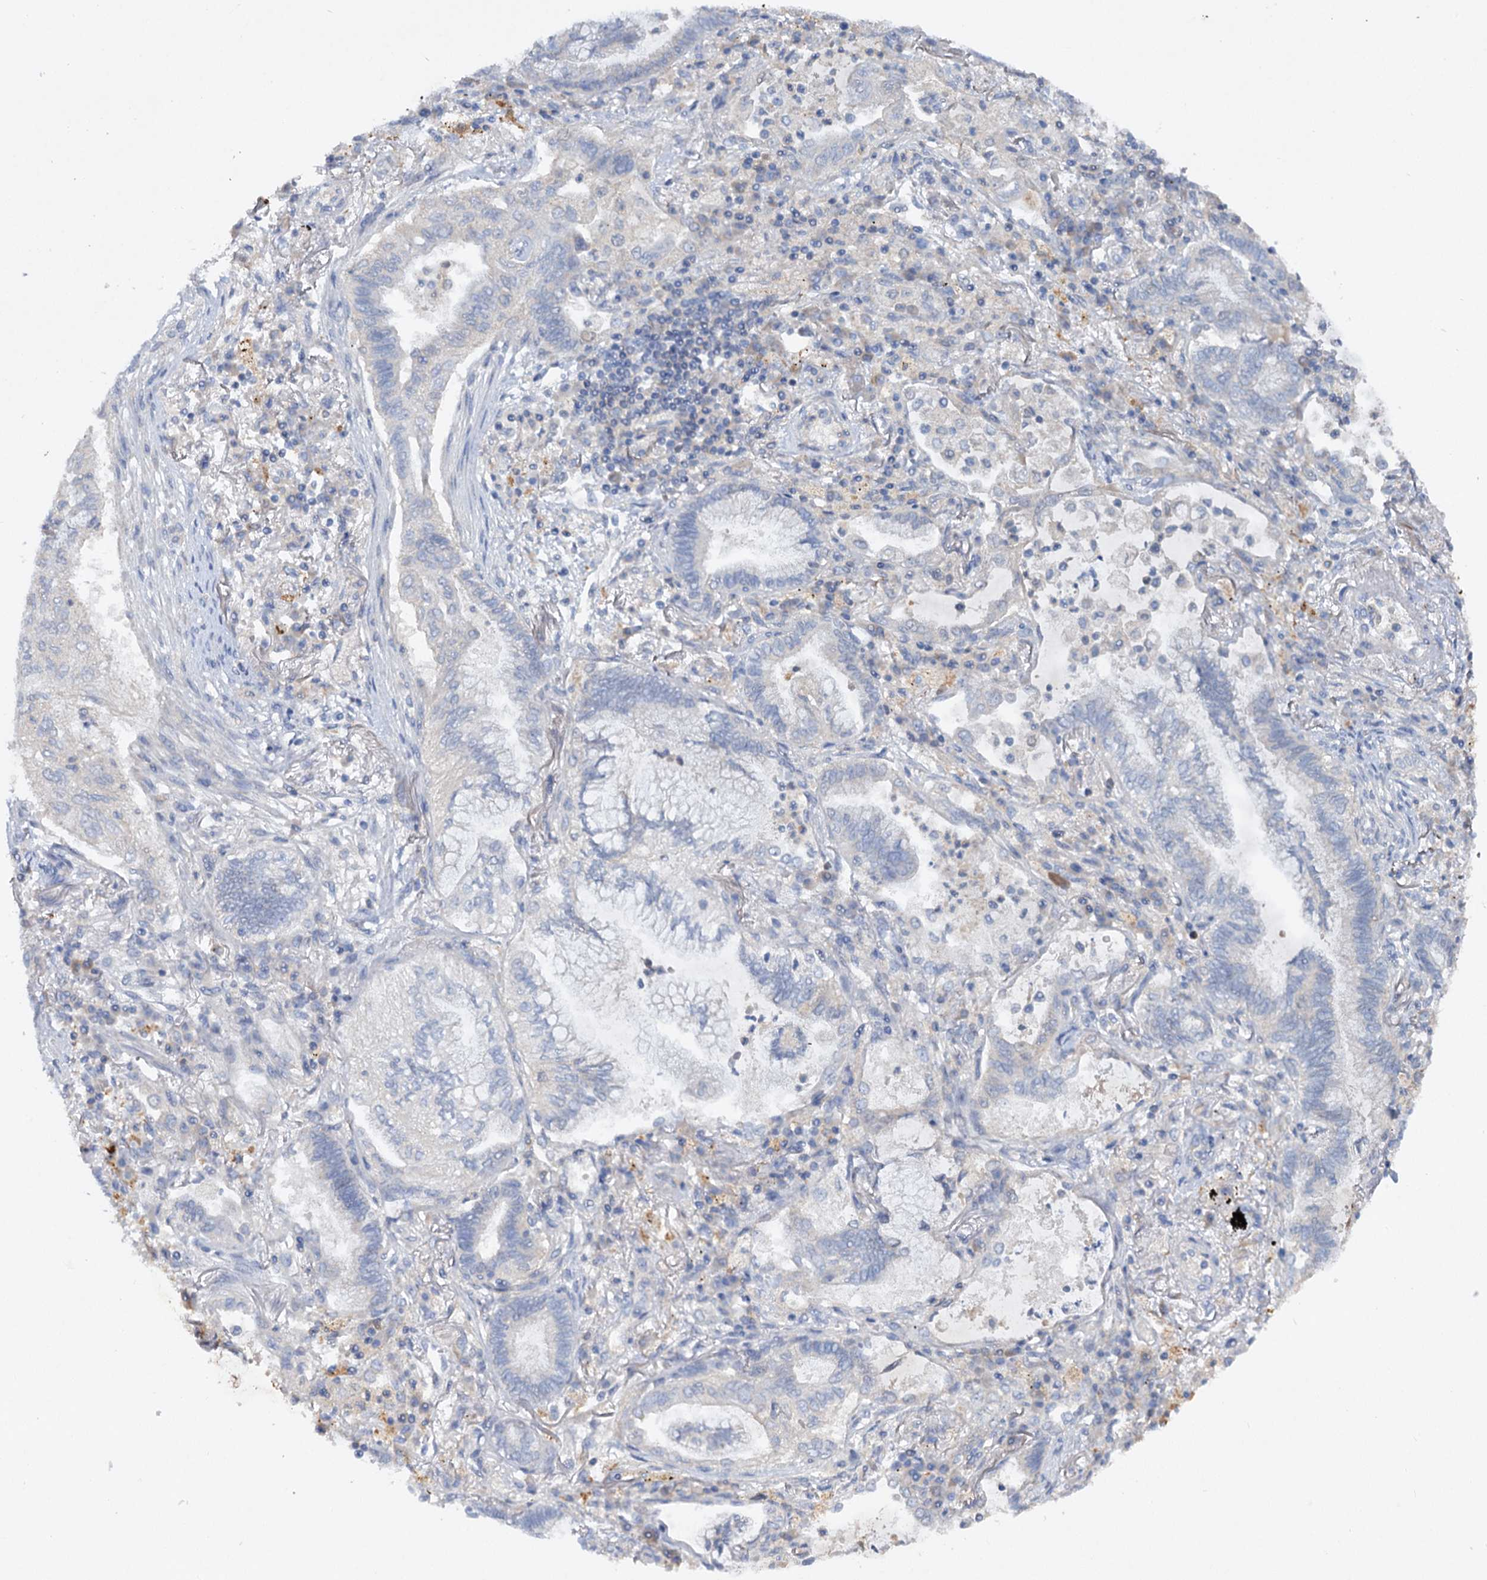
{"staining": {"intensity": "negative", "quantity": "none", "location": "none"}, "tissue": "lung cancer", "cell_type": "Tumor cells", "image_type": "cancer", "snomed": [{"axis": "morphology", "description": "Adenocarcinoma, NOS"}, {"axis": "topography", "description": "Lung"}], "caption": "This is a micrograph of IHC staining of lung cancer (adenocarcinoma), which shows no expression in tumor cells.", "gene": "ATP4A", "patient": {"sex": "female", "age": 70}}